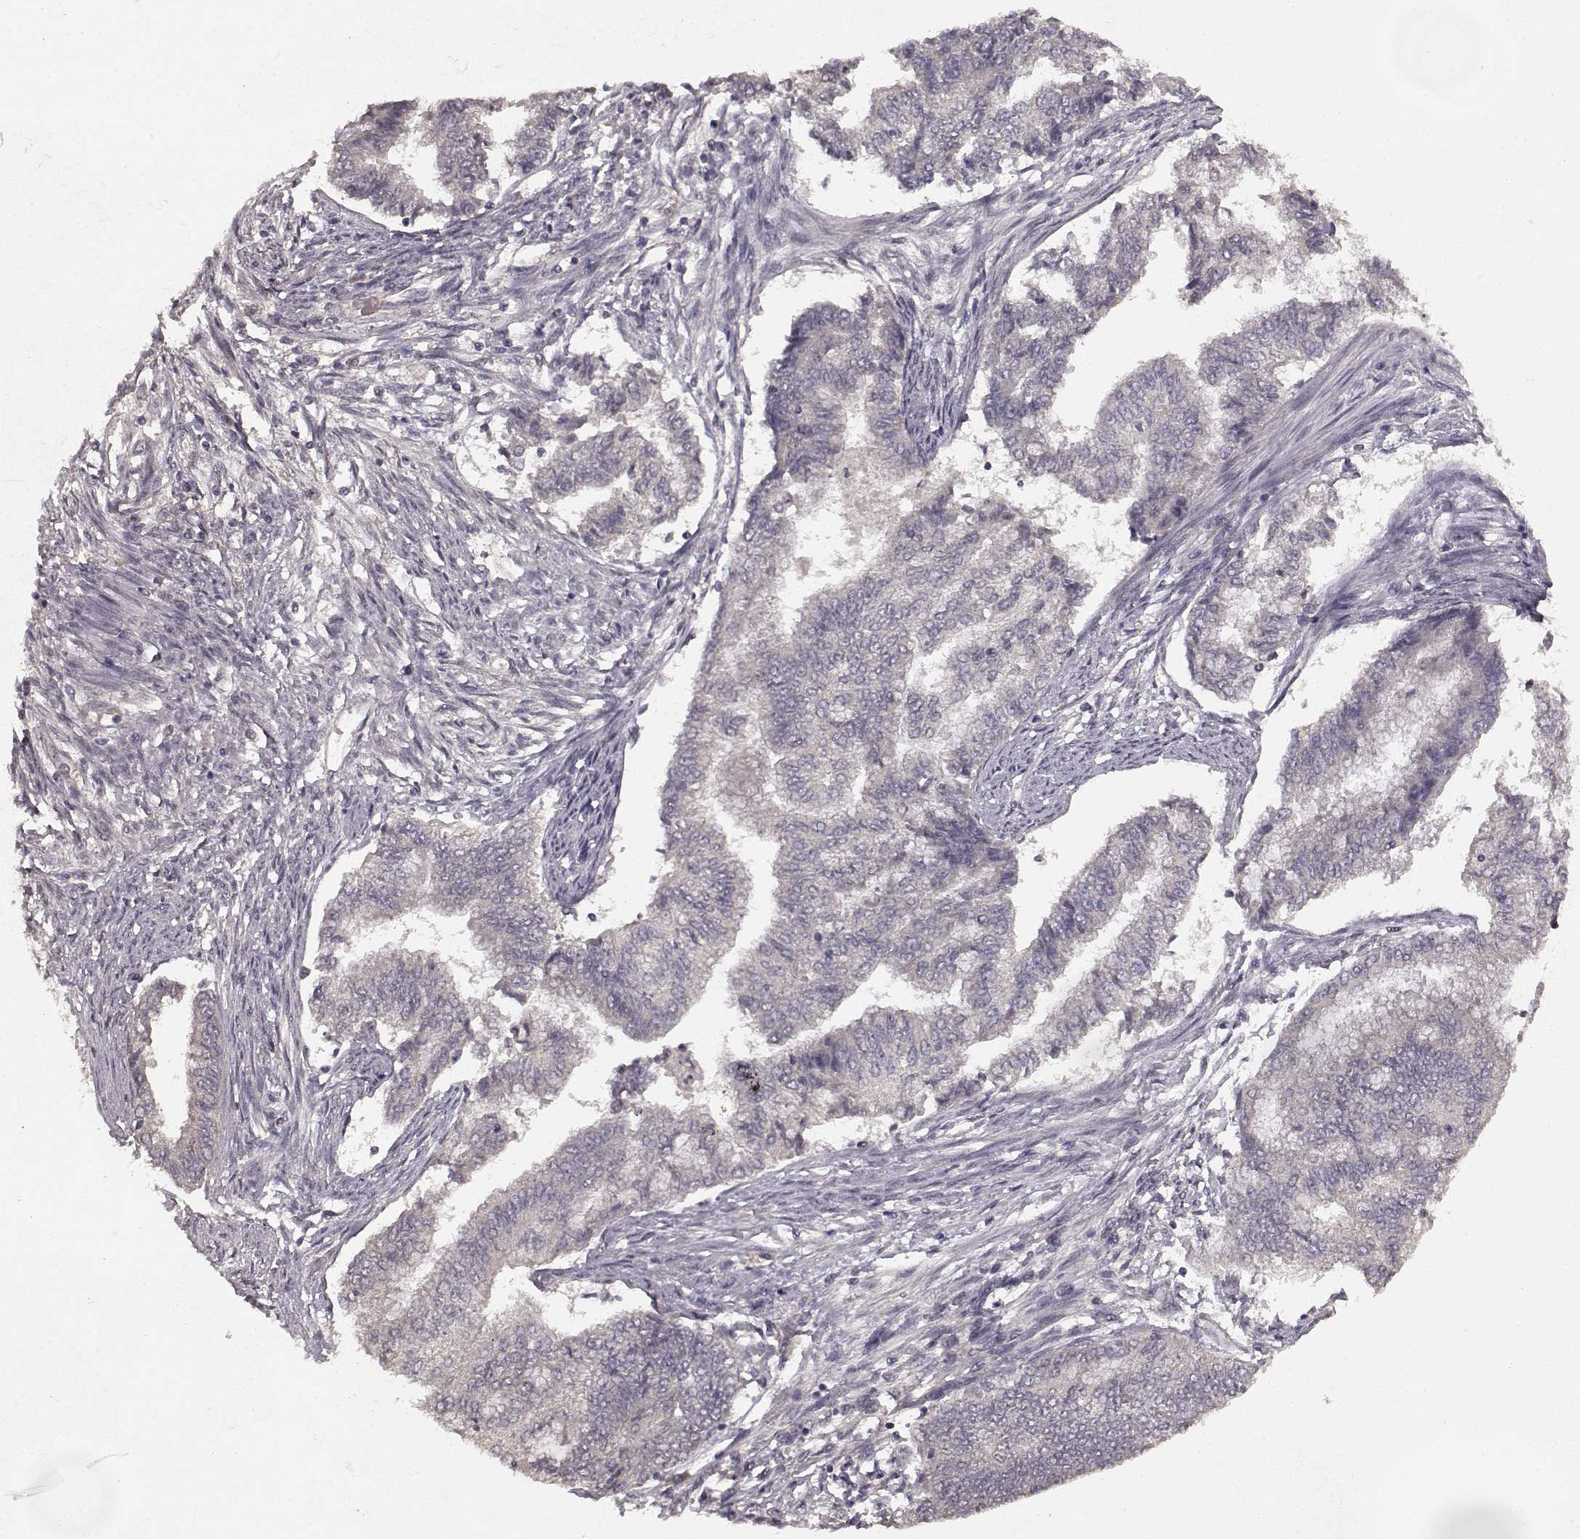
{"staining": {"intensity": "negative", "quantity": "none", "location": "none"}, "tissue": "endometrial cancer", "cell_type": "Tumor cells", "image_type": "cancer", "snomed": [{"axis": "morphology", "description": "Adenocarcinoma, NOS"}, {"axis": "topography", "description": "Endometrium"}], "caption": "This is a histopathology image of IHC staining of endometrial cancer, which shows no positivity in tumor cells.", "gene": "NTRK2", "patient": {"sex": "female", "age": 65}}